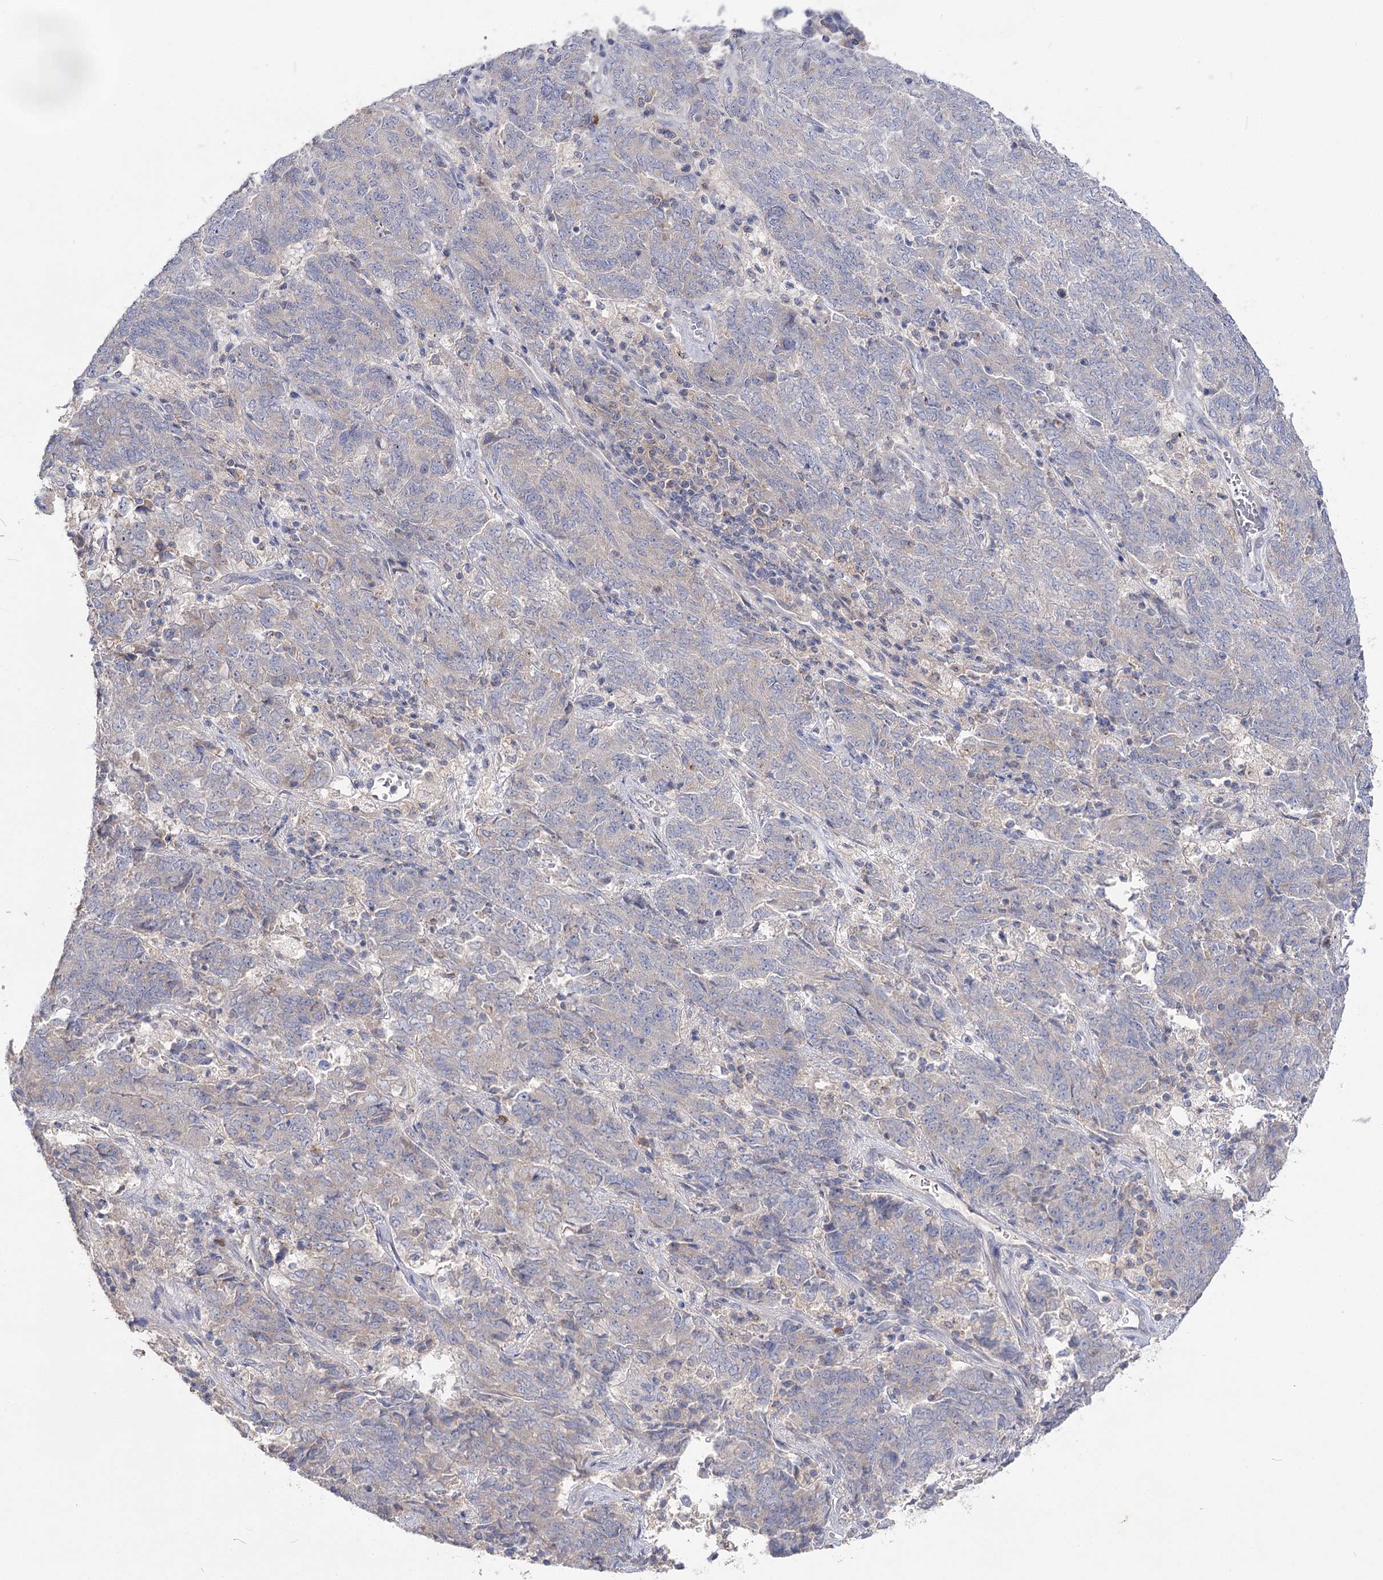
{"staining": {"intensity": "negative", "quantity": "none", "location": "none"}, "tissue": "endometrial cancer", "cell_type": "Tumor cells", "image_type": "cancer", "snomed": [{"axis": "morphology", "description": "Adenocarcinoma, NOS"}, {"axis": "topography", "description": "Endometrium"}], "caption": "A photomicrograph of human endometrial cancer is negative for staining in tumor cells.", "gene": "IL1RAP", "patient": {"sex": "female", "age": 80}}